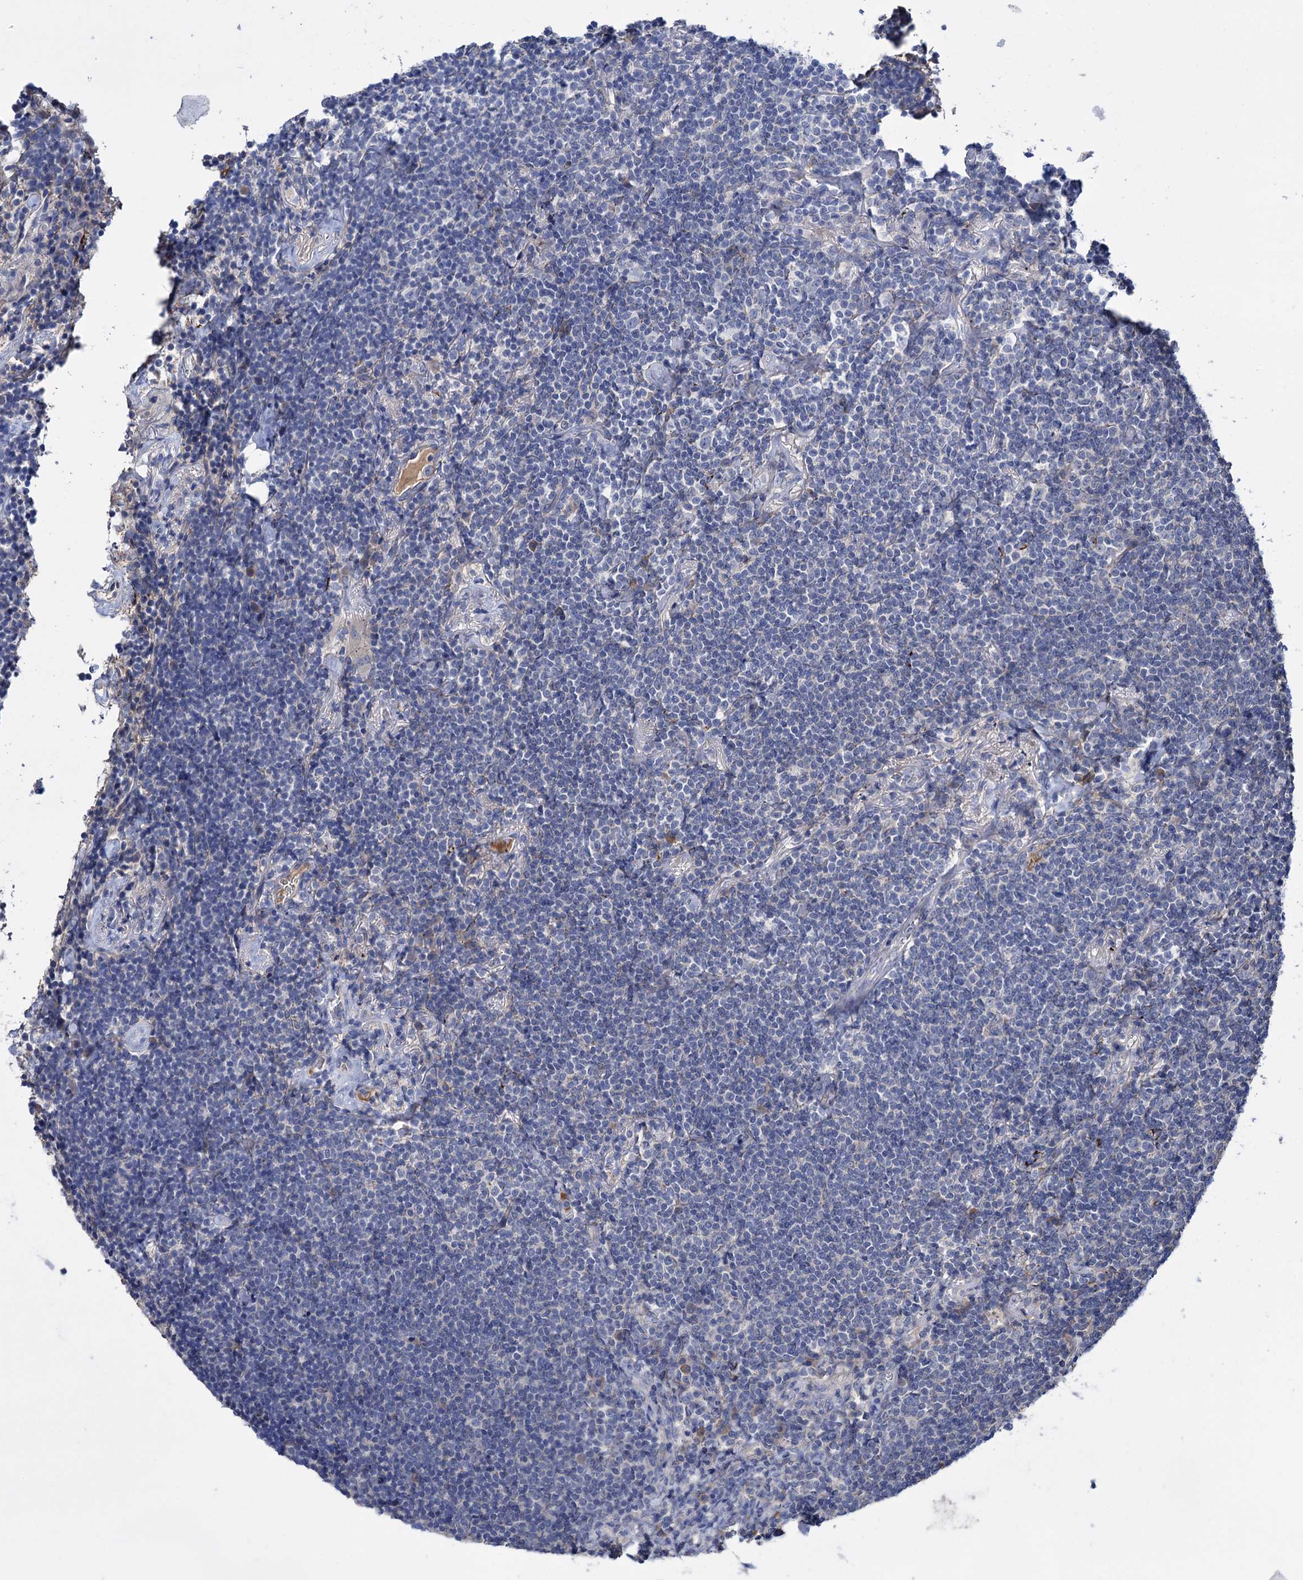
{"staining": {"intensity": "negative", "quantity": "none", "location": "none"}, "tissue": "lymphoma", "cell_type": "Tumor cells", "image_type": "cancer", "snomed": [{"axis": "morphology", "description": "Malignant lymphoma, non-Hodgkin's type, Low grade"}, {"axis": "topography", "description": "Lung"}], "caption": "This is an immunohistochemistry (IHC) histopathology image of human malignant lymphoma, non-Hodgkin's type (low-grade). There is no staining in tumor cells.", "gene": "PPP1R32", "patient": {"sex": "female", "age": 71}}